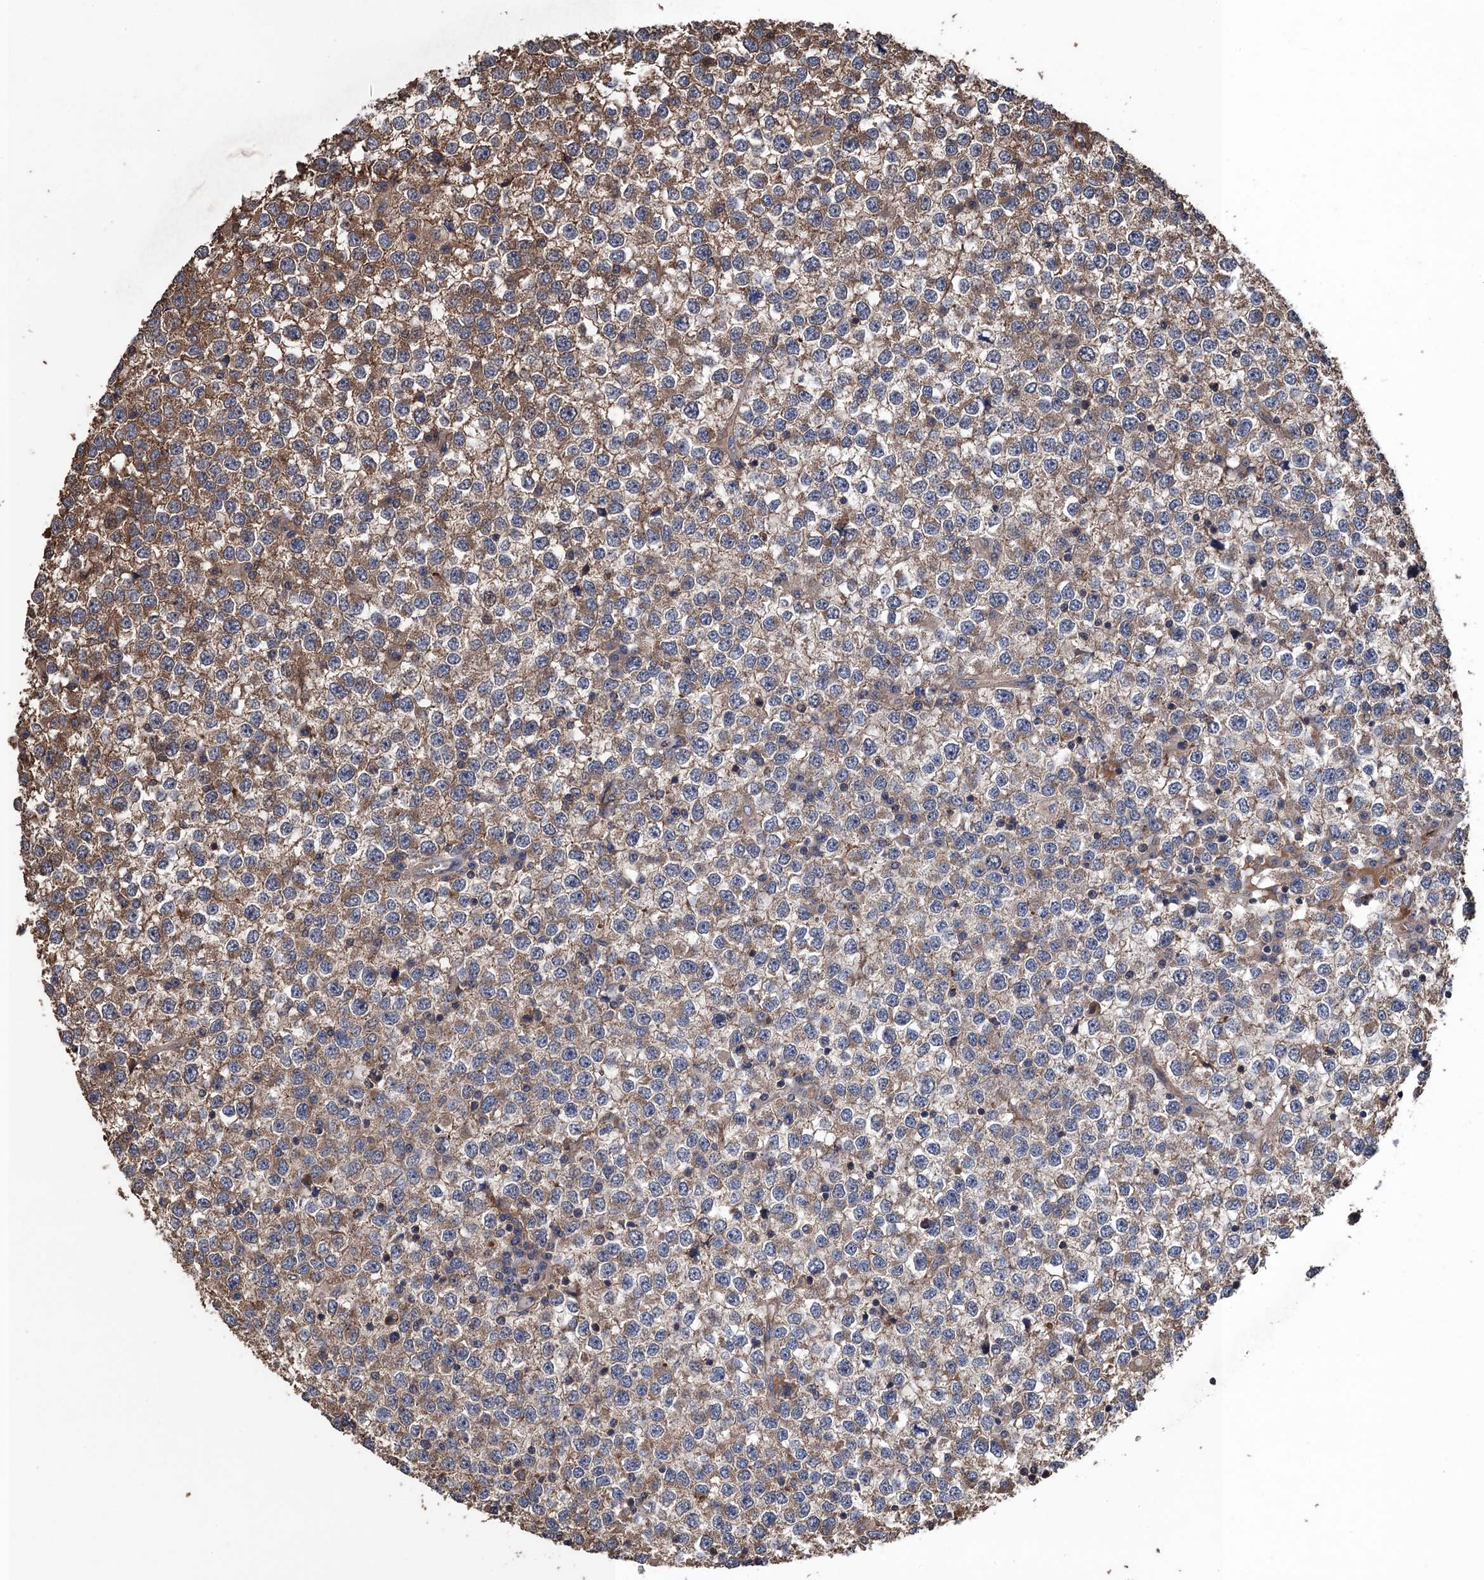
{"staining": {"intensity": "moderate", "quantity": "25%-75%", "location": "cytoplasmic/membranous"}, "tissue": "testis cancer", "cell_type": "Tumor cells", "image_type": "cancer", "snomed": [{"axis": "morphology", "description": "Seminoma, NOS"}, {"axis": "topography", "description": "Testis"}], "caption": "A medium amount of moderate cytoplasmic/membranous staining is seen in approximately 25%-75% of tumor cells in testis seminoma tissue.", "gene": "PPP4R1", "patient": {"sex": "male", "age": 65}}